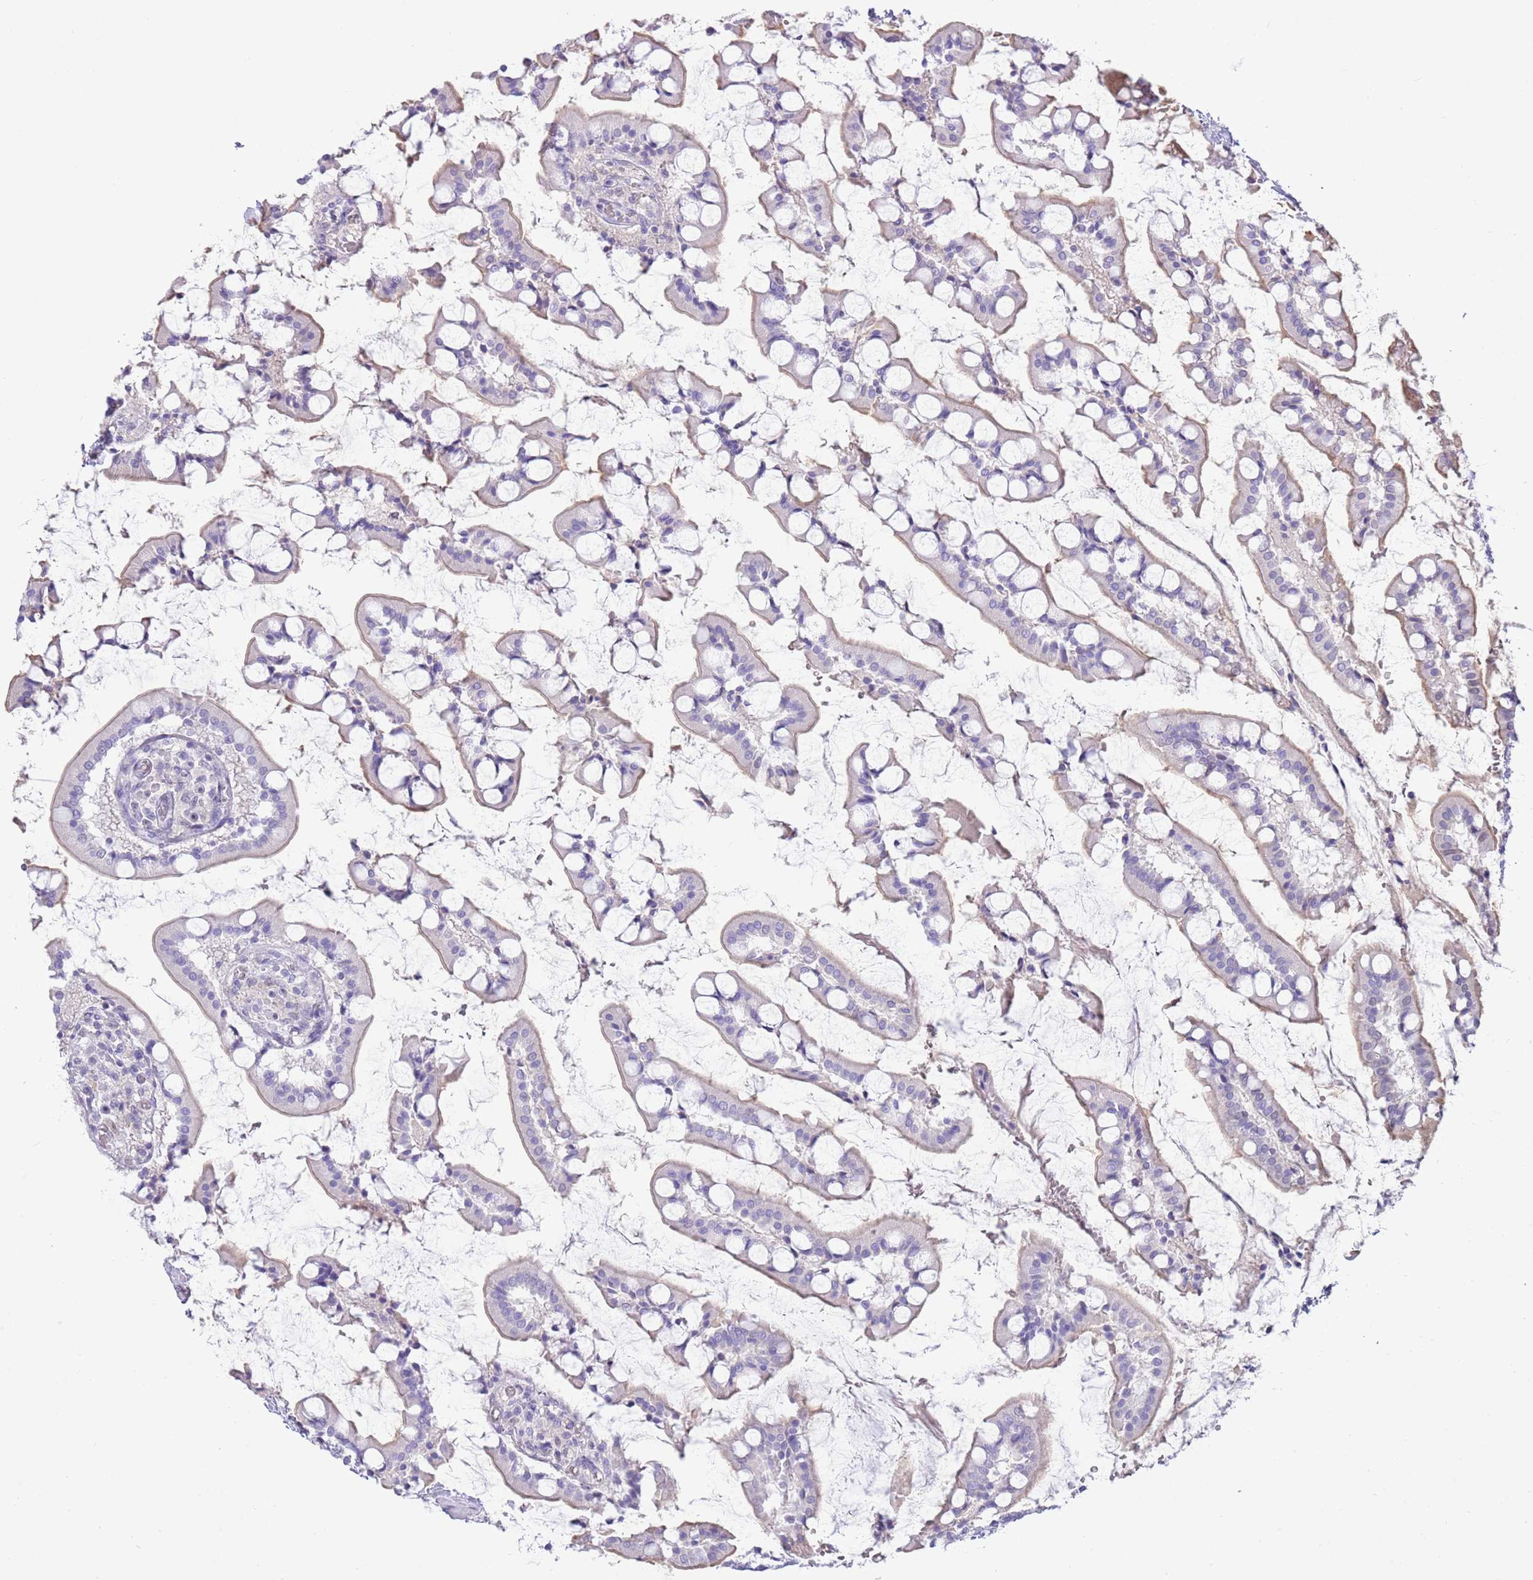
{"staining": {"intensity": "weak", "quantity": "<25%", "location": "cytoplasmic/membranous"}, "tissue": "small intestine", "cell_type": "Glandular cells", "image_type": "normal", "snomed": [{"axis": "morphology", "description": "Normal tissue, NOS"}, {"axis": "topography", "description": "Small intestine"}], "caption": "Immunohistochemical staining of benign human small intestine demonstrates no significant staining in glandular cells.", "gene": "PPP1R17", "patient": {"sex": "male", "age": 52}}